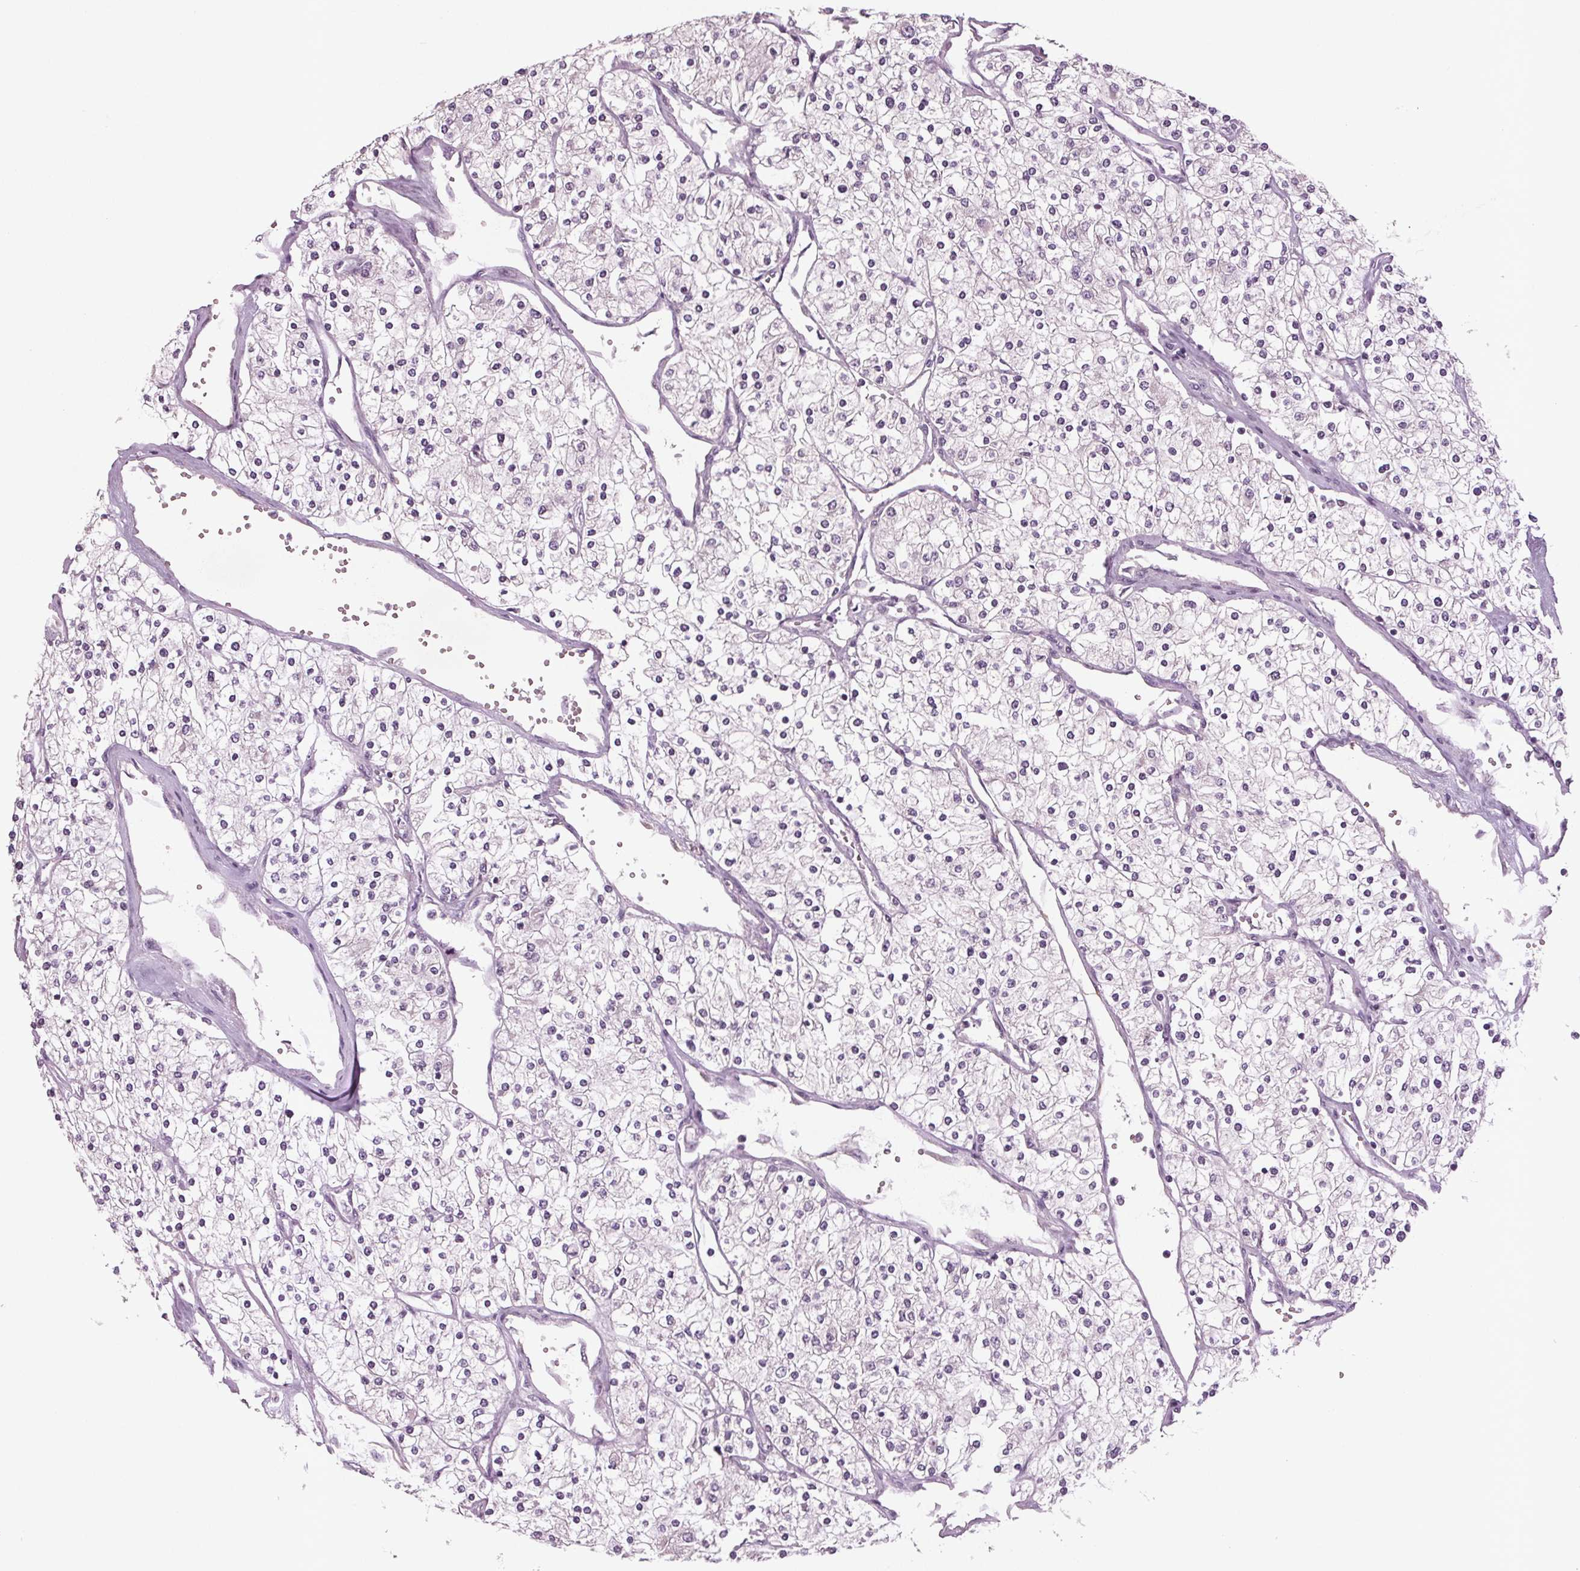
{"staining": {"intensity": "negative", "quantity": "none", "location": "none"}, "tissue": "renal cancer", "cell_type": "Tumor cells", "image_type": "cancer", "snomed": [{"axis": "morphology", "description": "Adenocarcinoma, NOS"}, {"axis": "topography", "description": "Kidney"}], "caption": "A photomicrograph of human renal cancer (adenocarcinoma) is negative for staining in tumor cells.", "gene": "BHLHE22", "patient": {"sex": "male", "age": 80}}